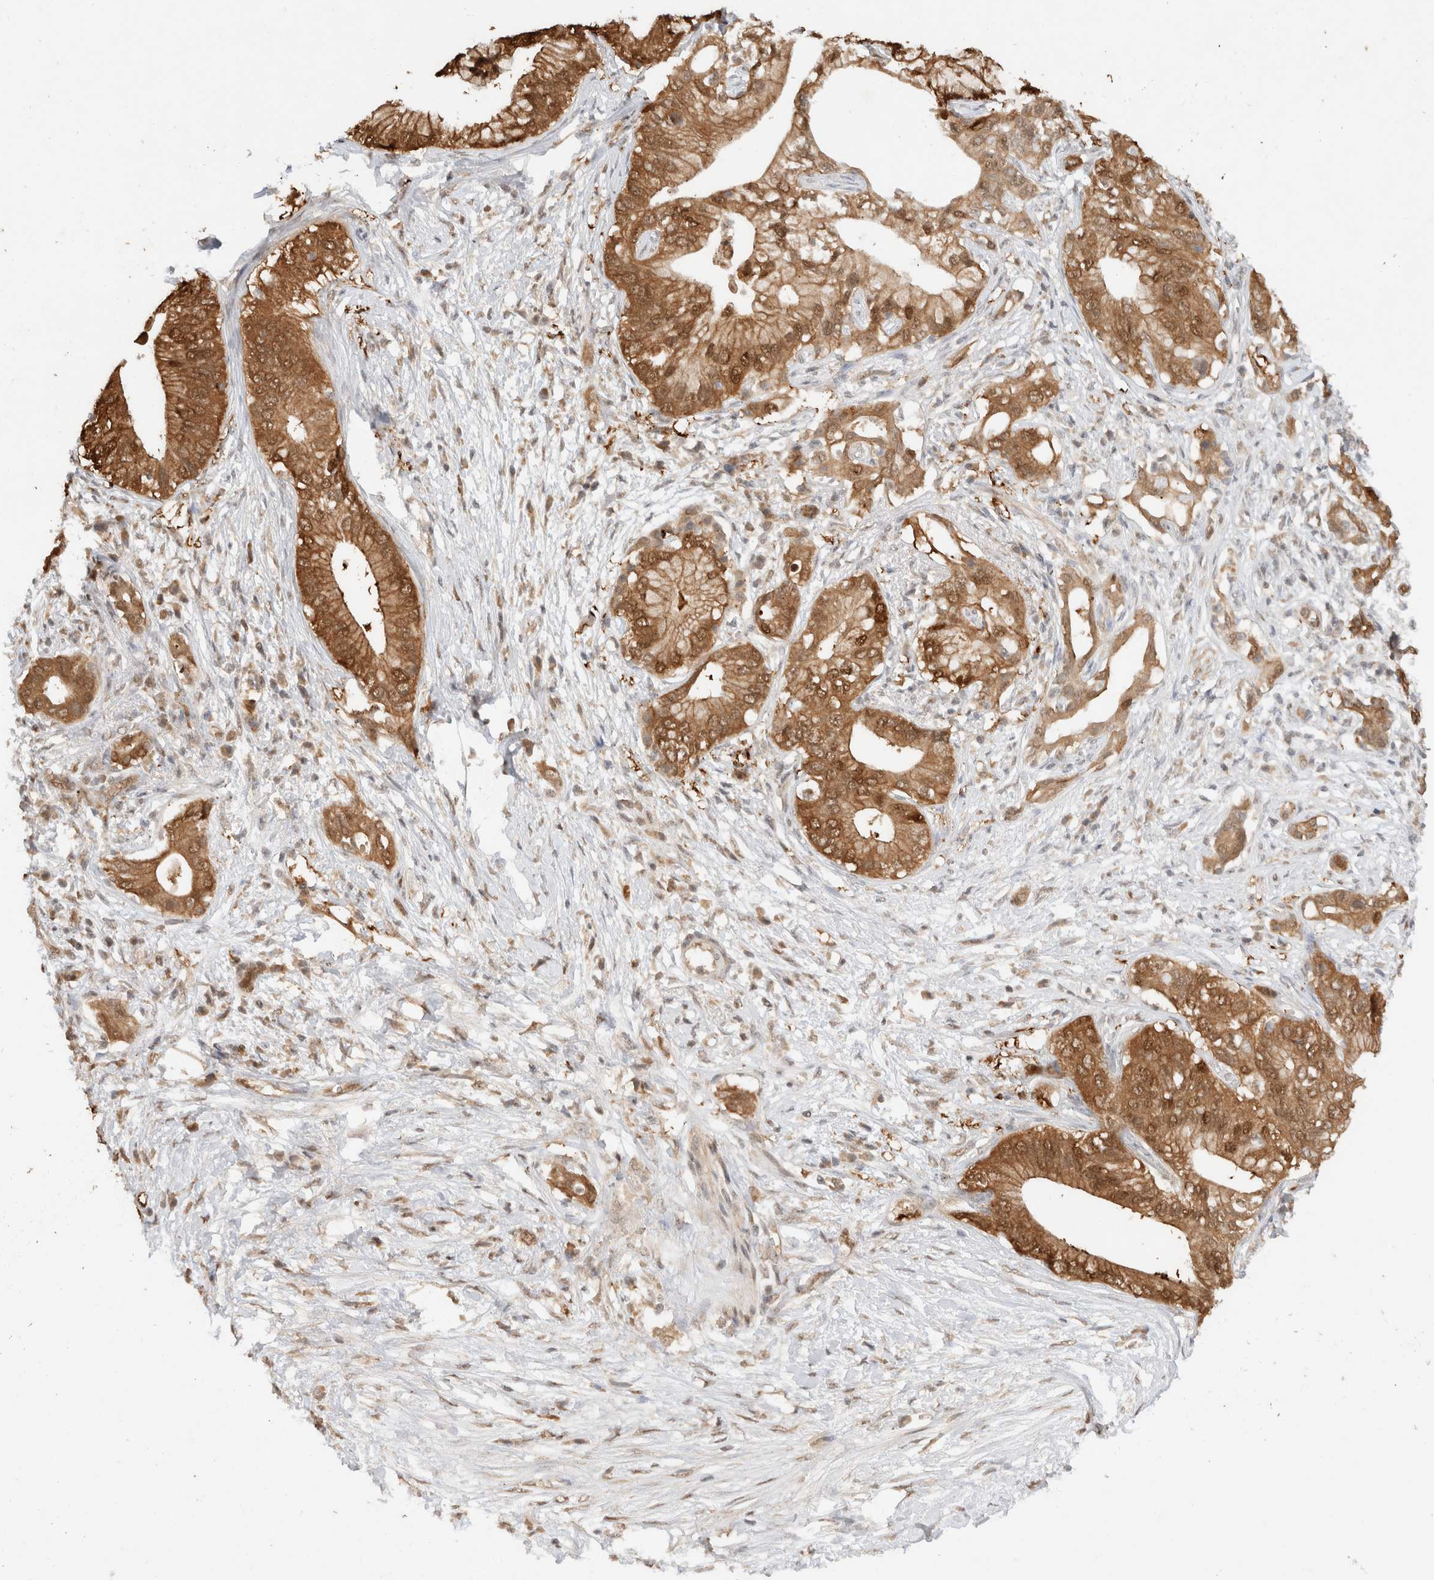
{"staining": {"intensity": "moderate", "quantity": ">75%", "location": "cytoplasmic/membranous,nuclear"}, "tissue": "pancreatic cancer", "cell_type": "Tumor cells", "image_type": "cancer", "snomed": [{"axis": "morphology", "description": "Normal tissue, NOS"}, {"axis": "morphology", "description": "Adenocarcinoma, NOS"}, {"axis": "topography", "description": "Pancreas"}, {"axis": "topography", "description": "Peripheral nerve tissue"}], "caption": "Tumor cells exhibit moderate cytoplasmic/membranous and nuclear staining in approximately >75% of cells in pancreatic cancer (adenocarcinoma).", "gene": "CA13", "patient": {"sex": "male", "age": 59}}